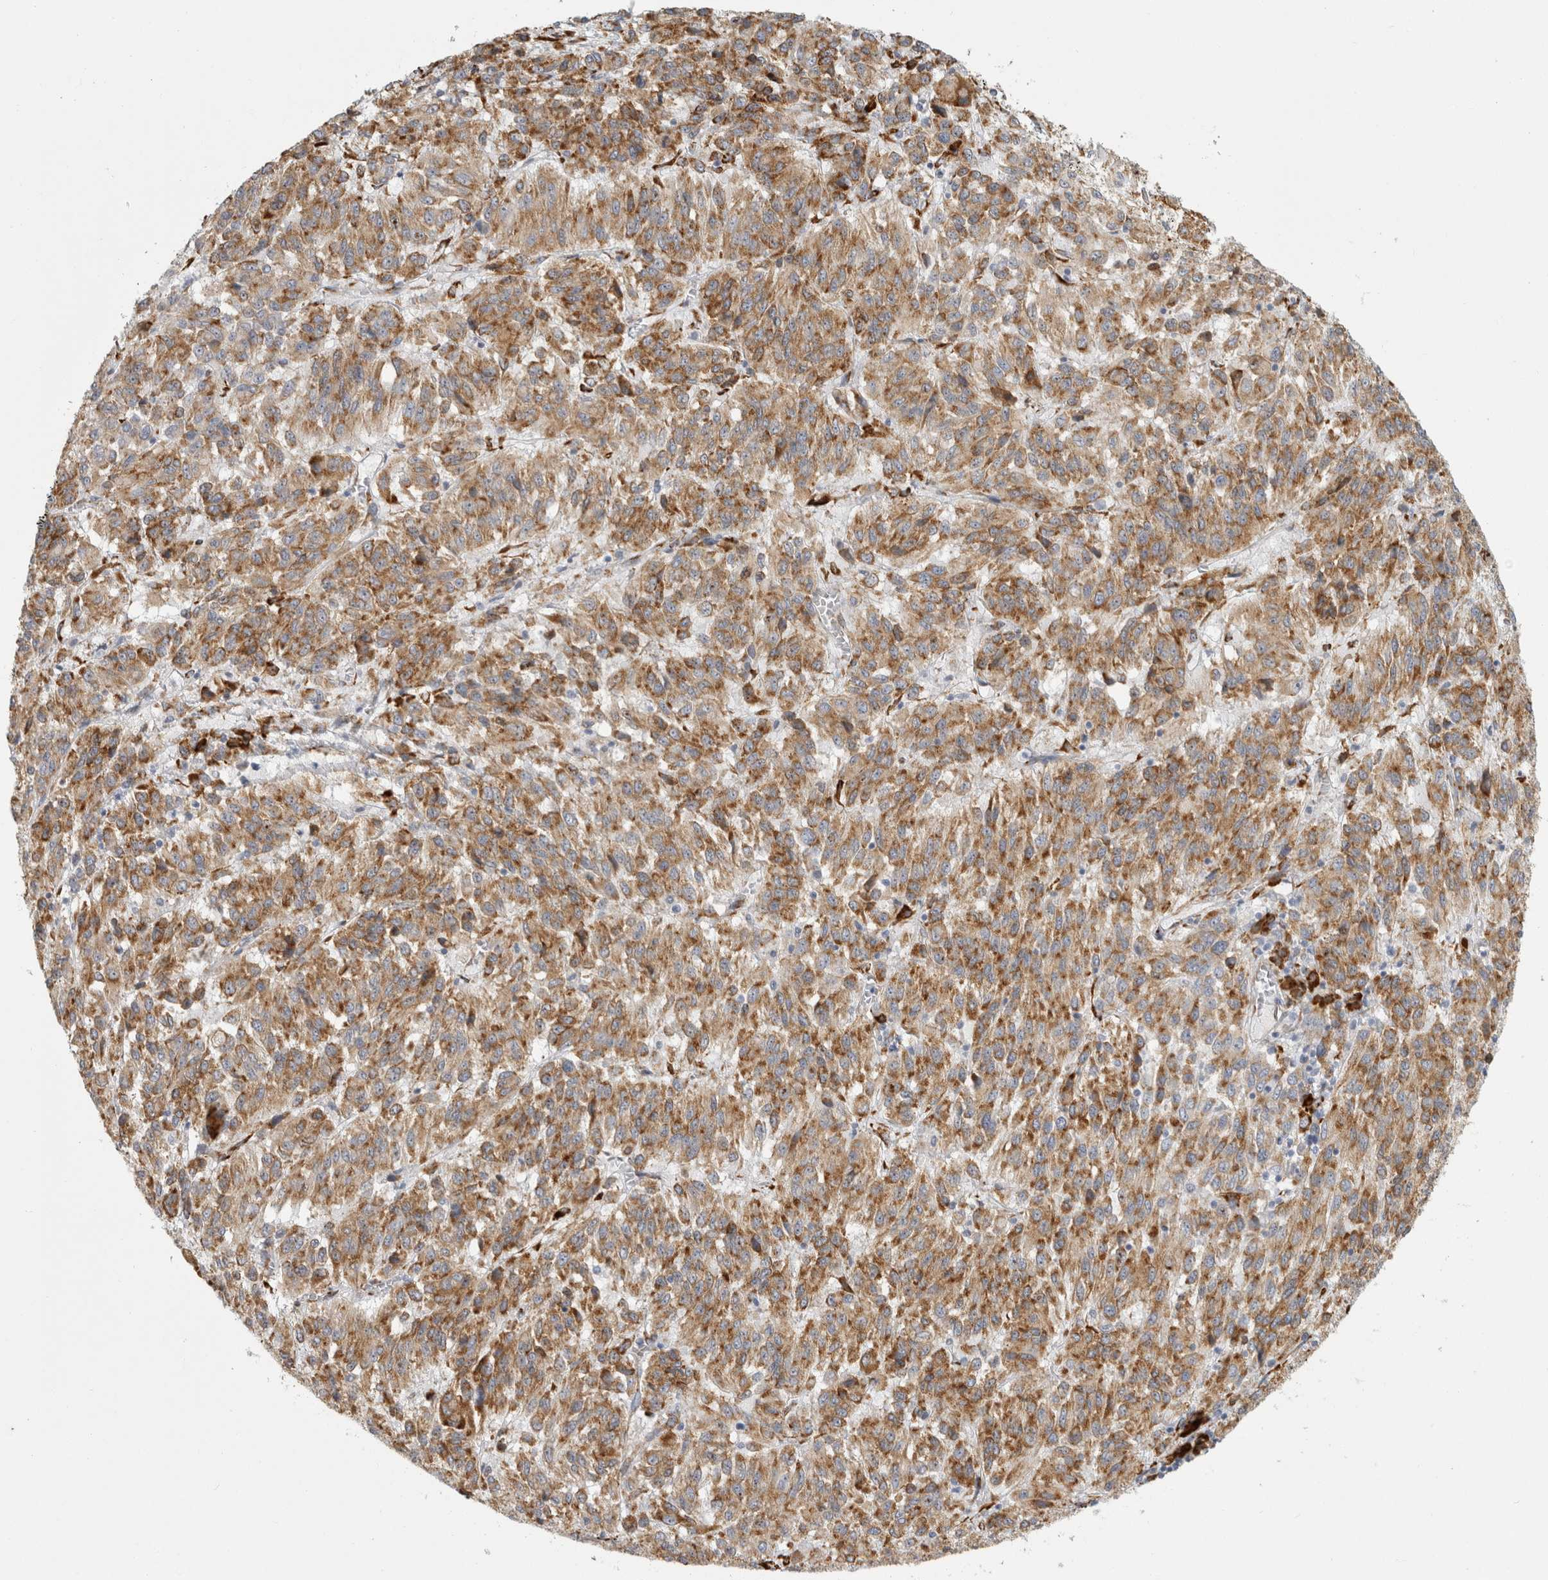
{"staining": {"intensity": "moderate", "quantity": ">75%", "location": "cytoplasmic/membranous"}, "tissue": "melanoma", "cell_type": "Tumor cells", "image_type": "cancer", "snomed": [{"axis": "morphology", "description": "Malignant melanoma, Metastatic site"}, {"axis": "topography", "description": "Lung"}], "caption": "Moderate cytoplasmic/membranous expression for a protein is present in approximately >75% of tumor cells of malignant melanoma (metastatic site) using immunohistochemistry (IHC).", "gene": "OSTN", "patient": {"sex": "male", "age": 64}}